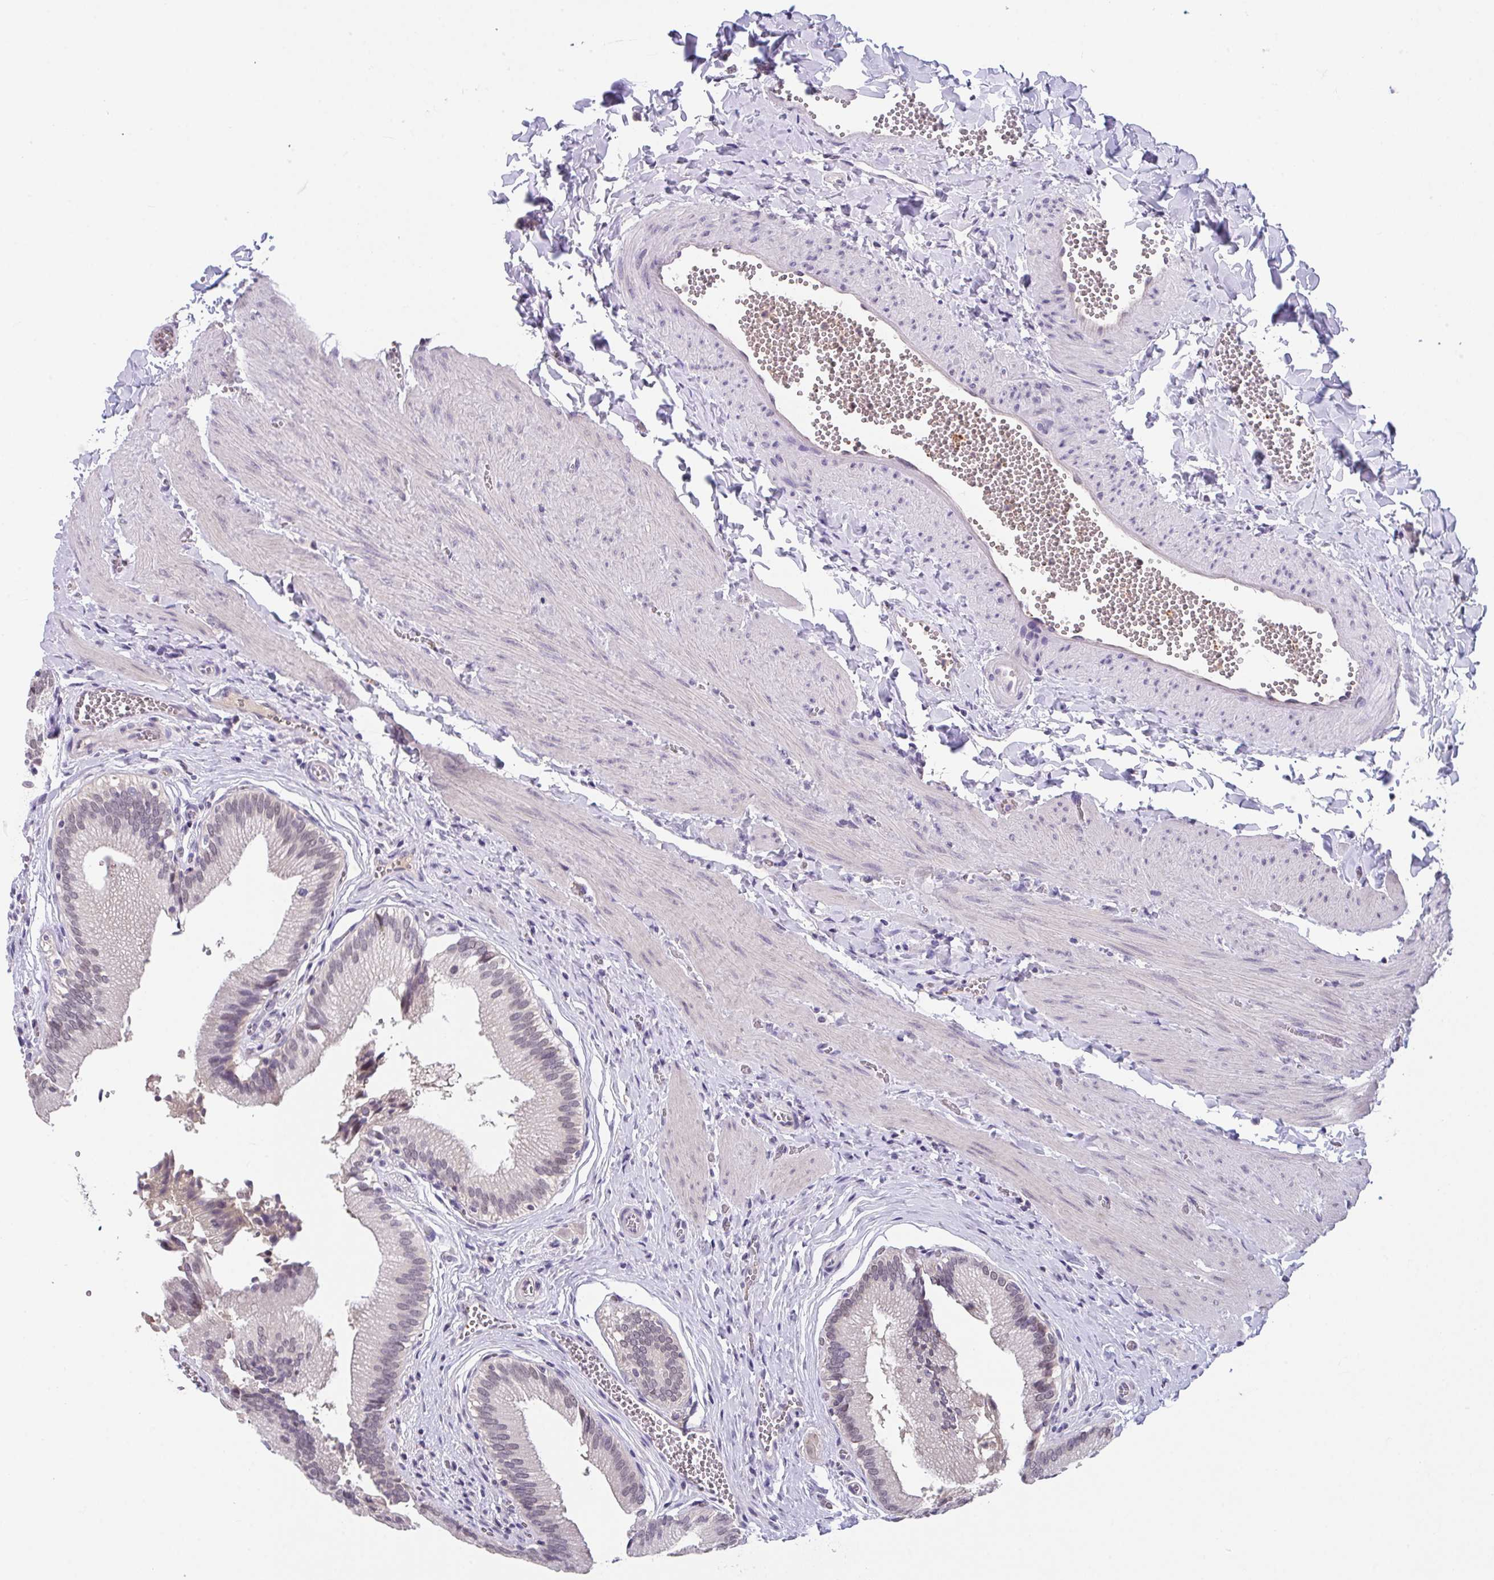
{"staining": {"intensity": "weak", "quantity": "25%-75%", "location": "nuclear"}, "tissue": "gallbladder", "cell_type": "Glandular cells", "image_type": "normal", "snomed": [{"axis": "morphology", "description": "Normal tissue, NOS"}, {"axis": "topography", "description": "Gallbladder"}], "caption": "A brown stain highlights weak nuclear staining of a protein in glandular cells of normal human gallbladder. The staining was performed using DAB (3,3'-diaminobenzidine) to visualize the protein expression in brown, while the nuclei were stained in blue with hematoxylin (Magnification: 20x).", "gene": "GLTPD2", "patient": {"sex": "male", "age": 17}}